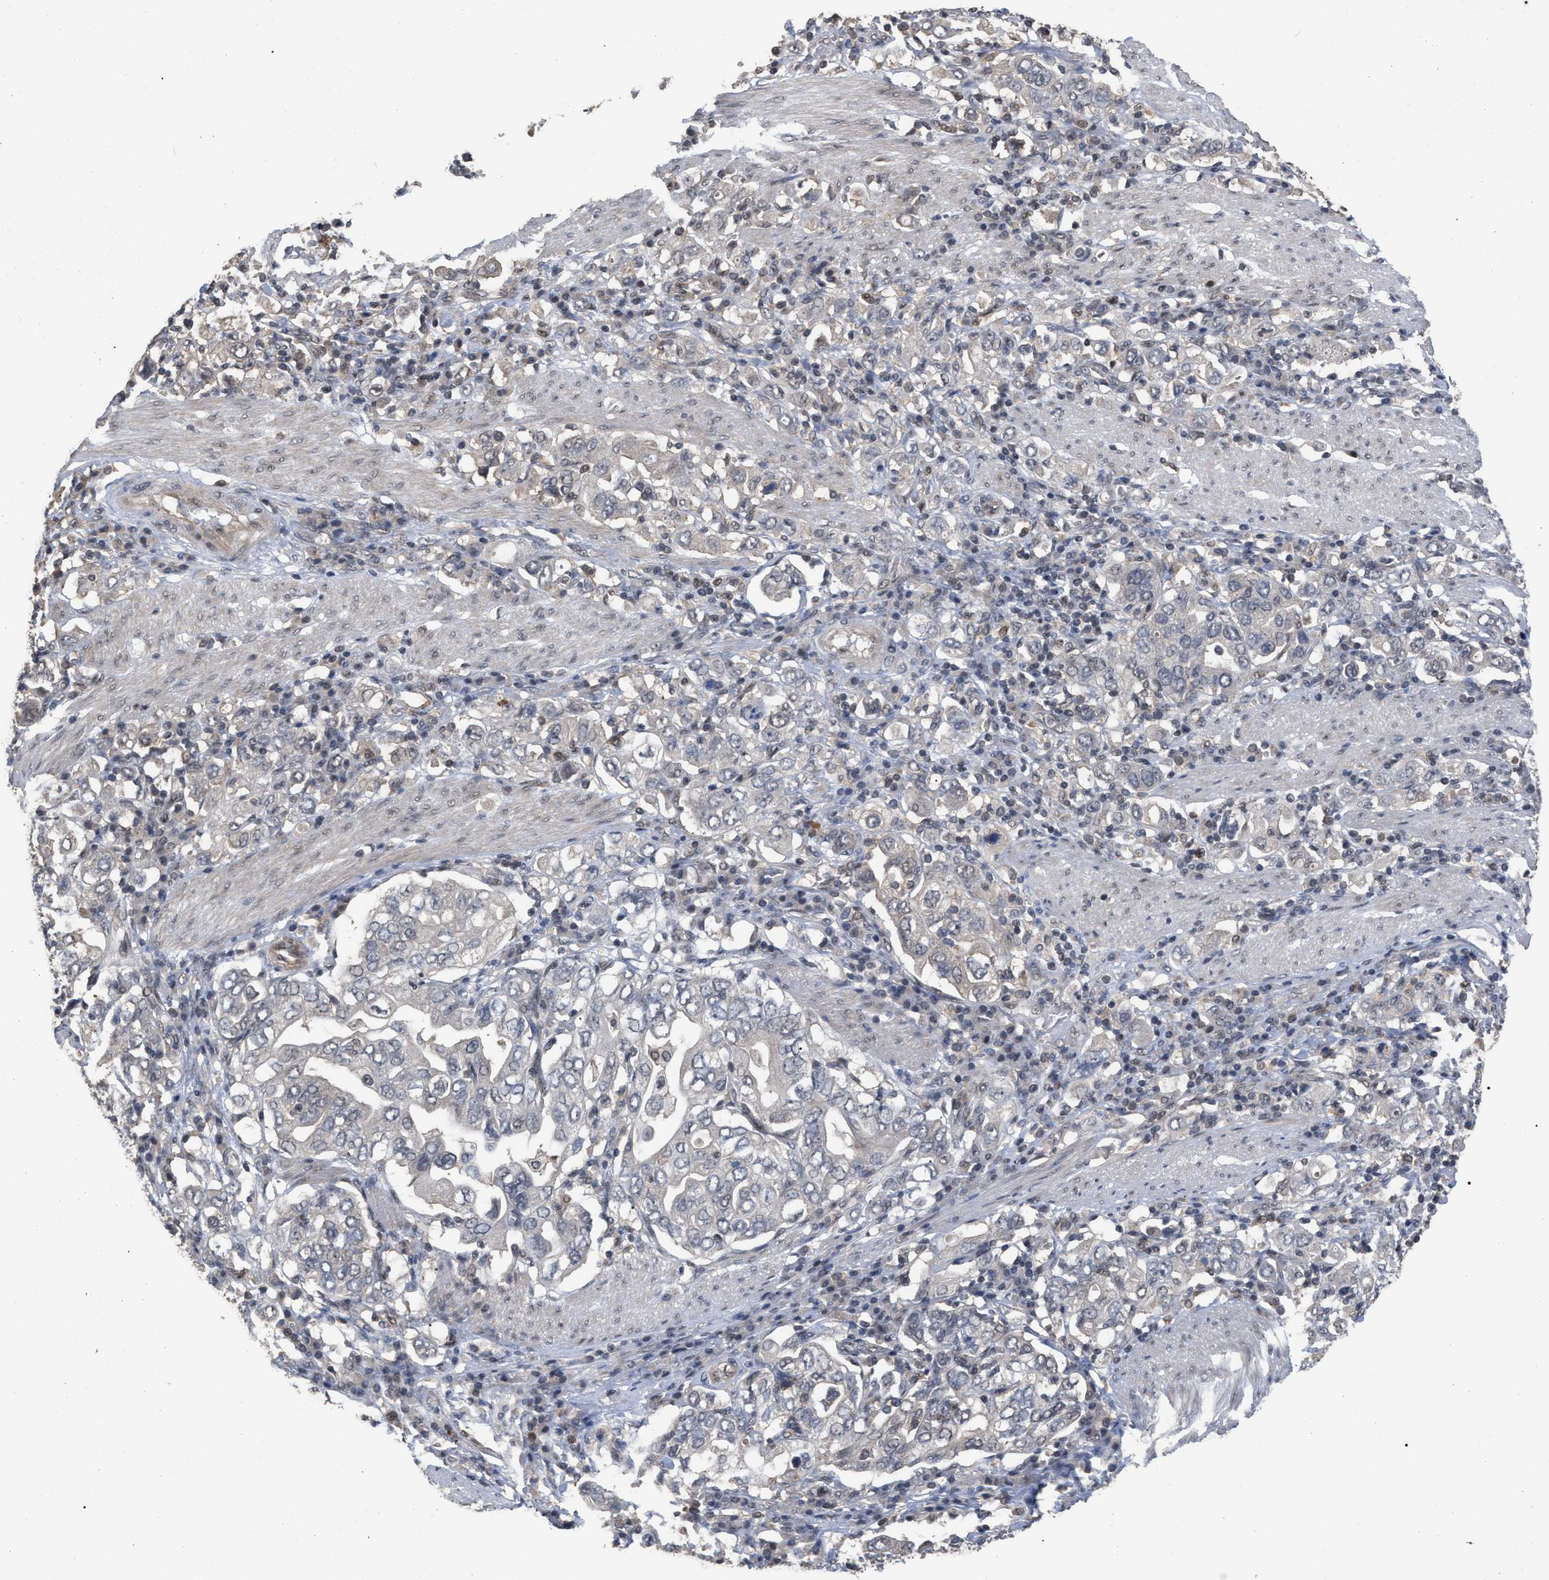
{"staining": {"intensity": "negative", "quantity": "none", "location": "none"}, "tissue": "stomach cancer", "cell_type": "Tumor cells", "image_type": "cancer", "snomed": [{"axis": "morphology", "description": "Adenocarcinoma, NOS"}, {"axis": "topography", "description": "Stomach, upper"}], "caption": "High magnification brightfield microscopy of stomach cancer stained with DAB (brown) and counterstained with hematoxylin (blue): tumor cells show no significant expression.", "gene": "JAZF1", "patient": {"sex": "male", "age": 62}}